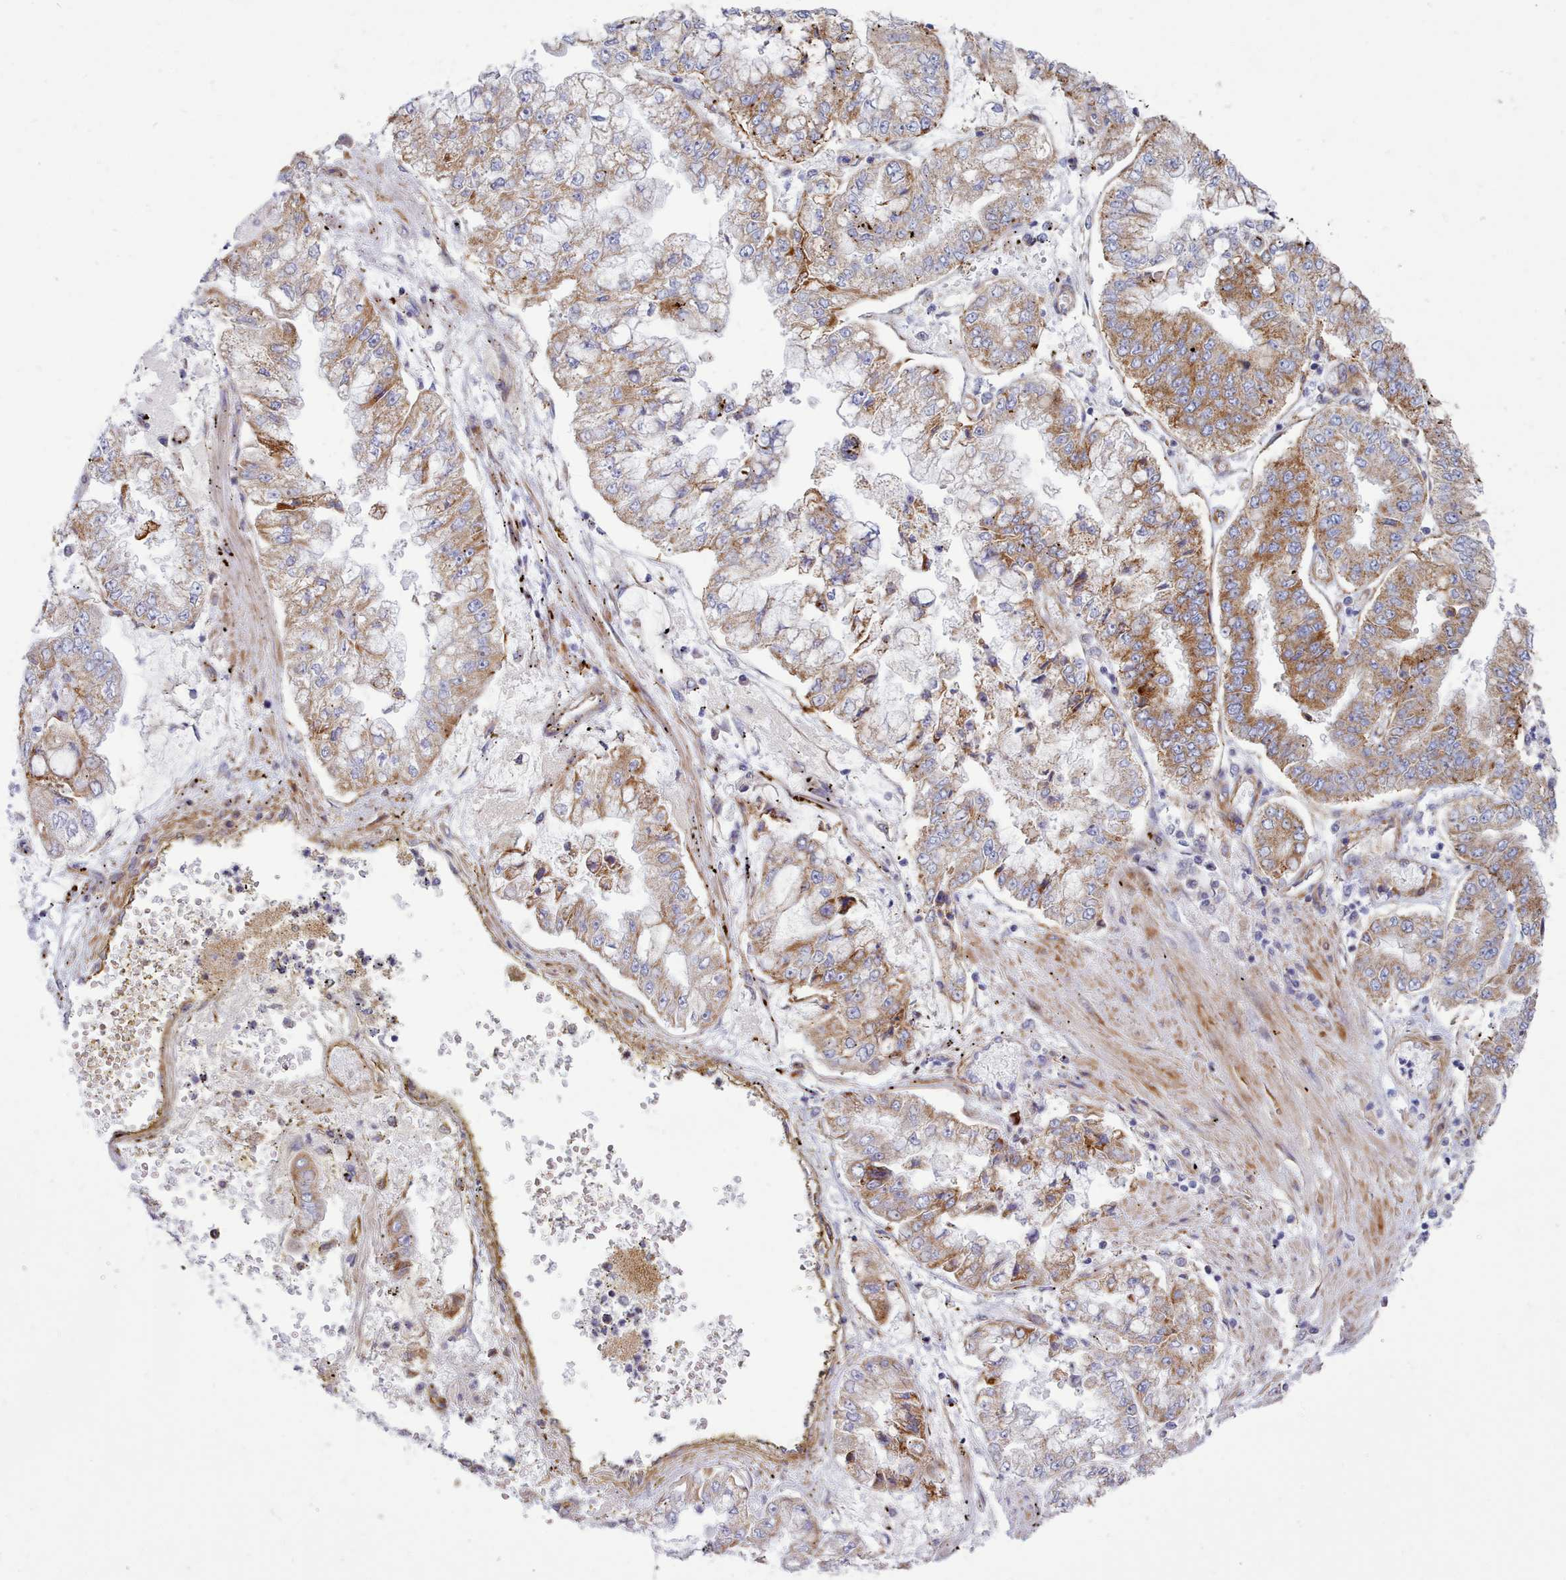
{"staining": {"intensity": "moderate", "quantity": "25%-75%", "location": "cytoplasmic/membranous"}, "tissue": "stomach cancer", "cell_type": "Tumor cells", "image_type": "cancer", "snomed": [{"axis": "morphology", "description": "Adenocarcinoma, NOS"}, {"axis": "topography", "description": "Stomach"}], "caption": "There is medium levels of moderate cytoplasmic/membranous positivity in tumor cells of stomach cancer (adenocarcinoma), as demonstrated by immunohistochemical staining (brown color).", "gene": "MRPL21", "patient": {"sex": "male", "age": 76}}